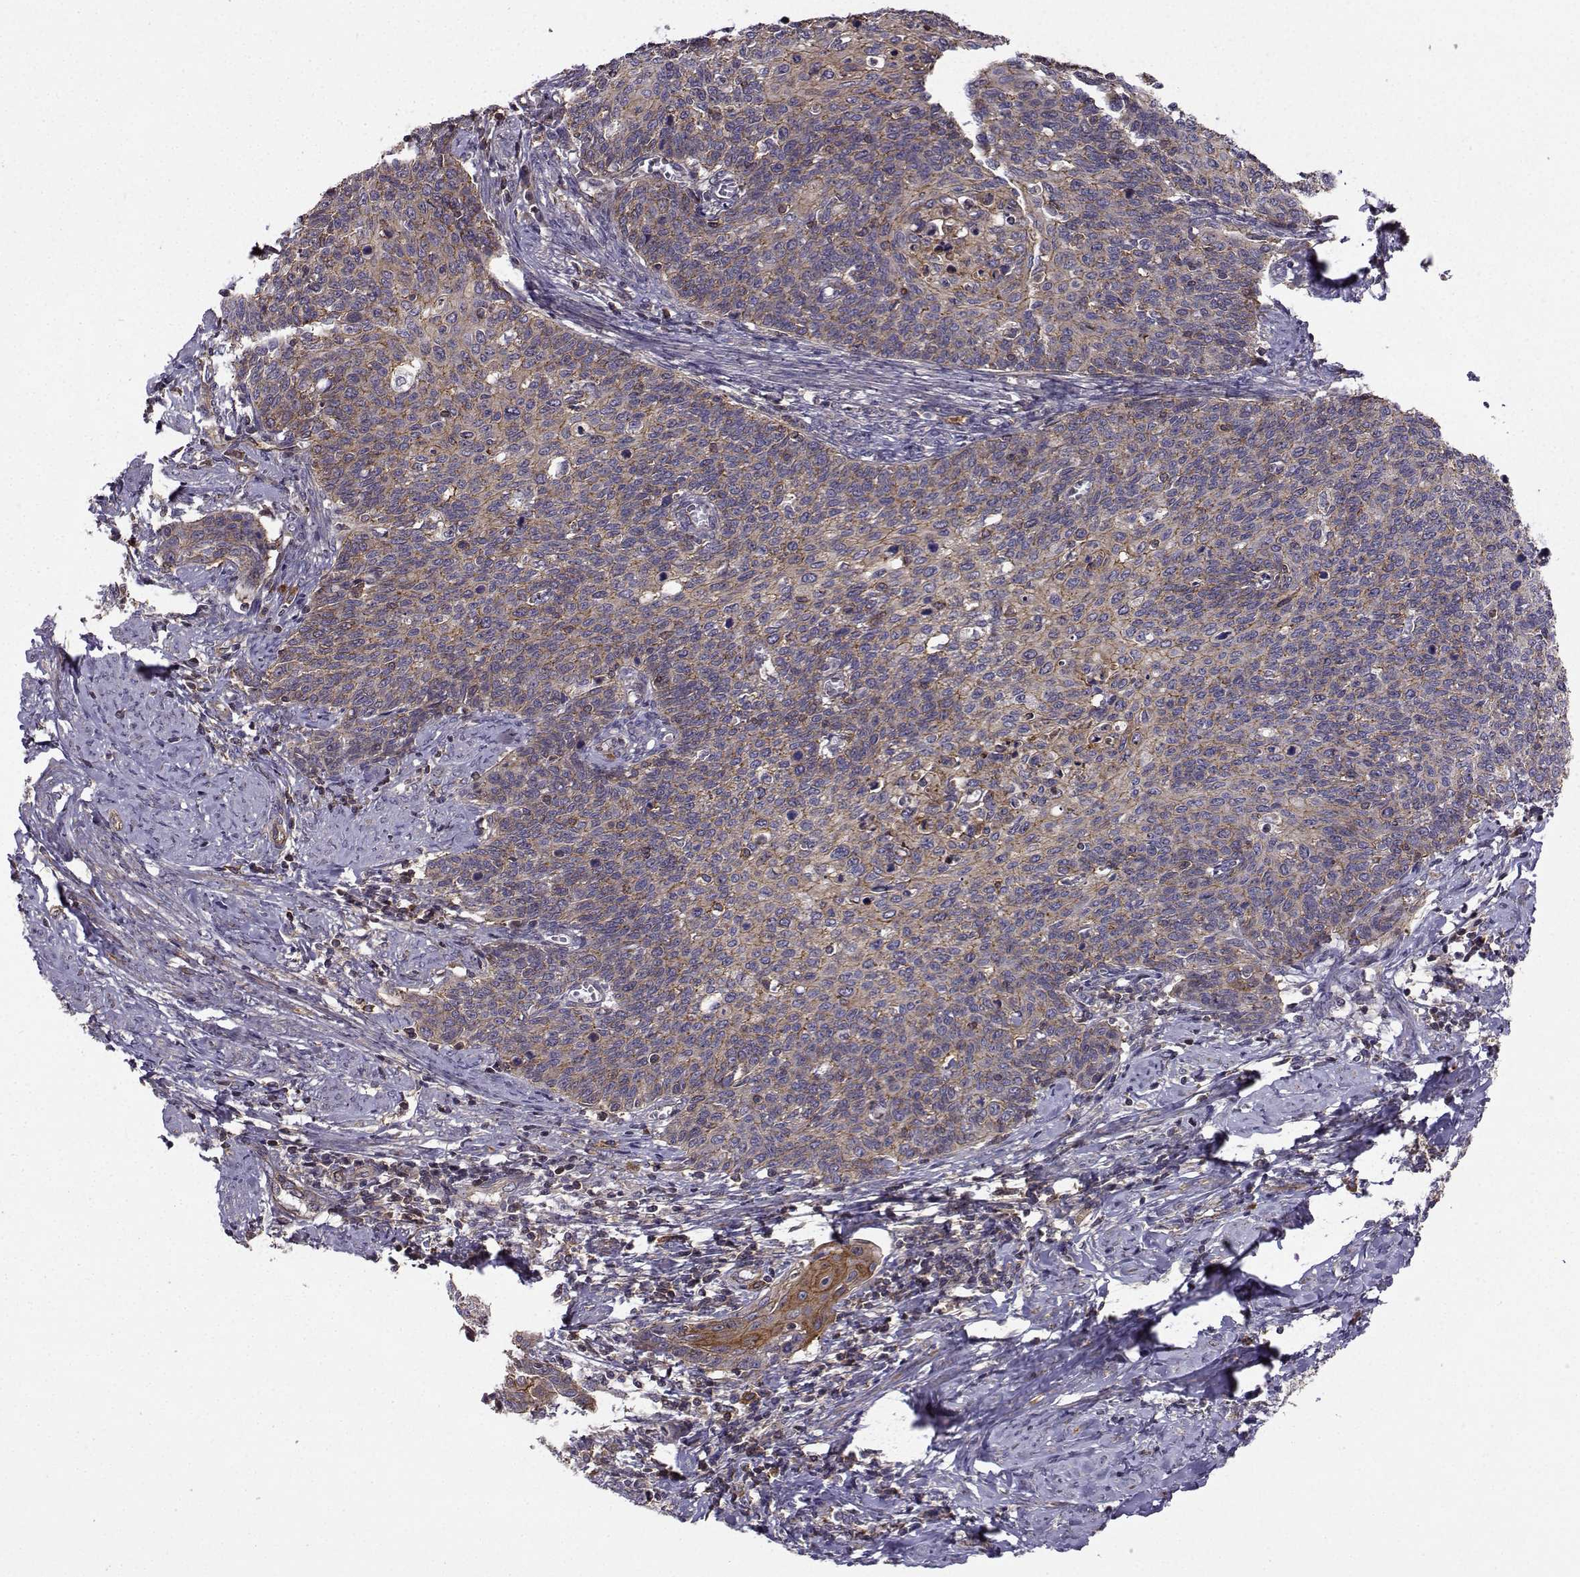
{"staining": {"intensity": "moderate", "quantity": "<25%", "location": "cytoplasmic/membranous"}, "tissue": "cervical cancer", "cell_type": "Tumor cells", "image_type": "cancer", "snomed": [{"axis": "morphology", "description": "Normal tissue, NOS"}, {"axis": "morphology", "description": "Squamous cell carcinoma, NOS"}, {"axis": "topography", "description": "Cervix"}], "caption": "Immunohistochemistry (DAB (3,3'-diaminobenzidine)) staining of cervical cancer reveals moderate cytoplasmic/membranous protein positivity in about <25% of tumor cells.", "gene": "ITGB8", "patient": {"sex": "female", "age": 39}}